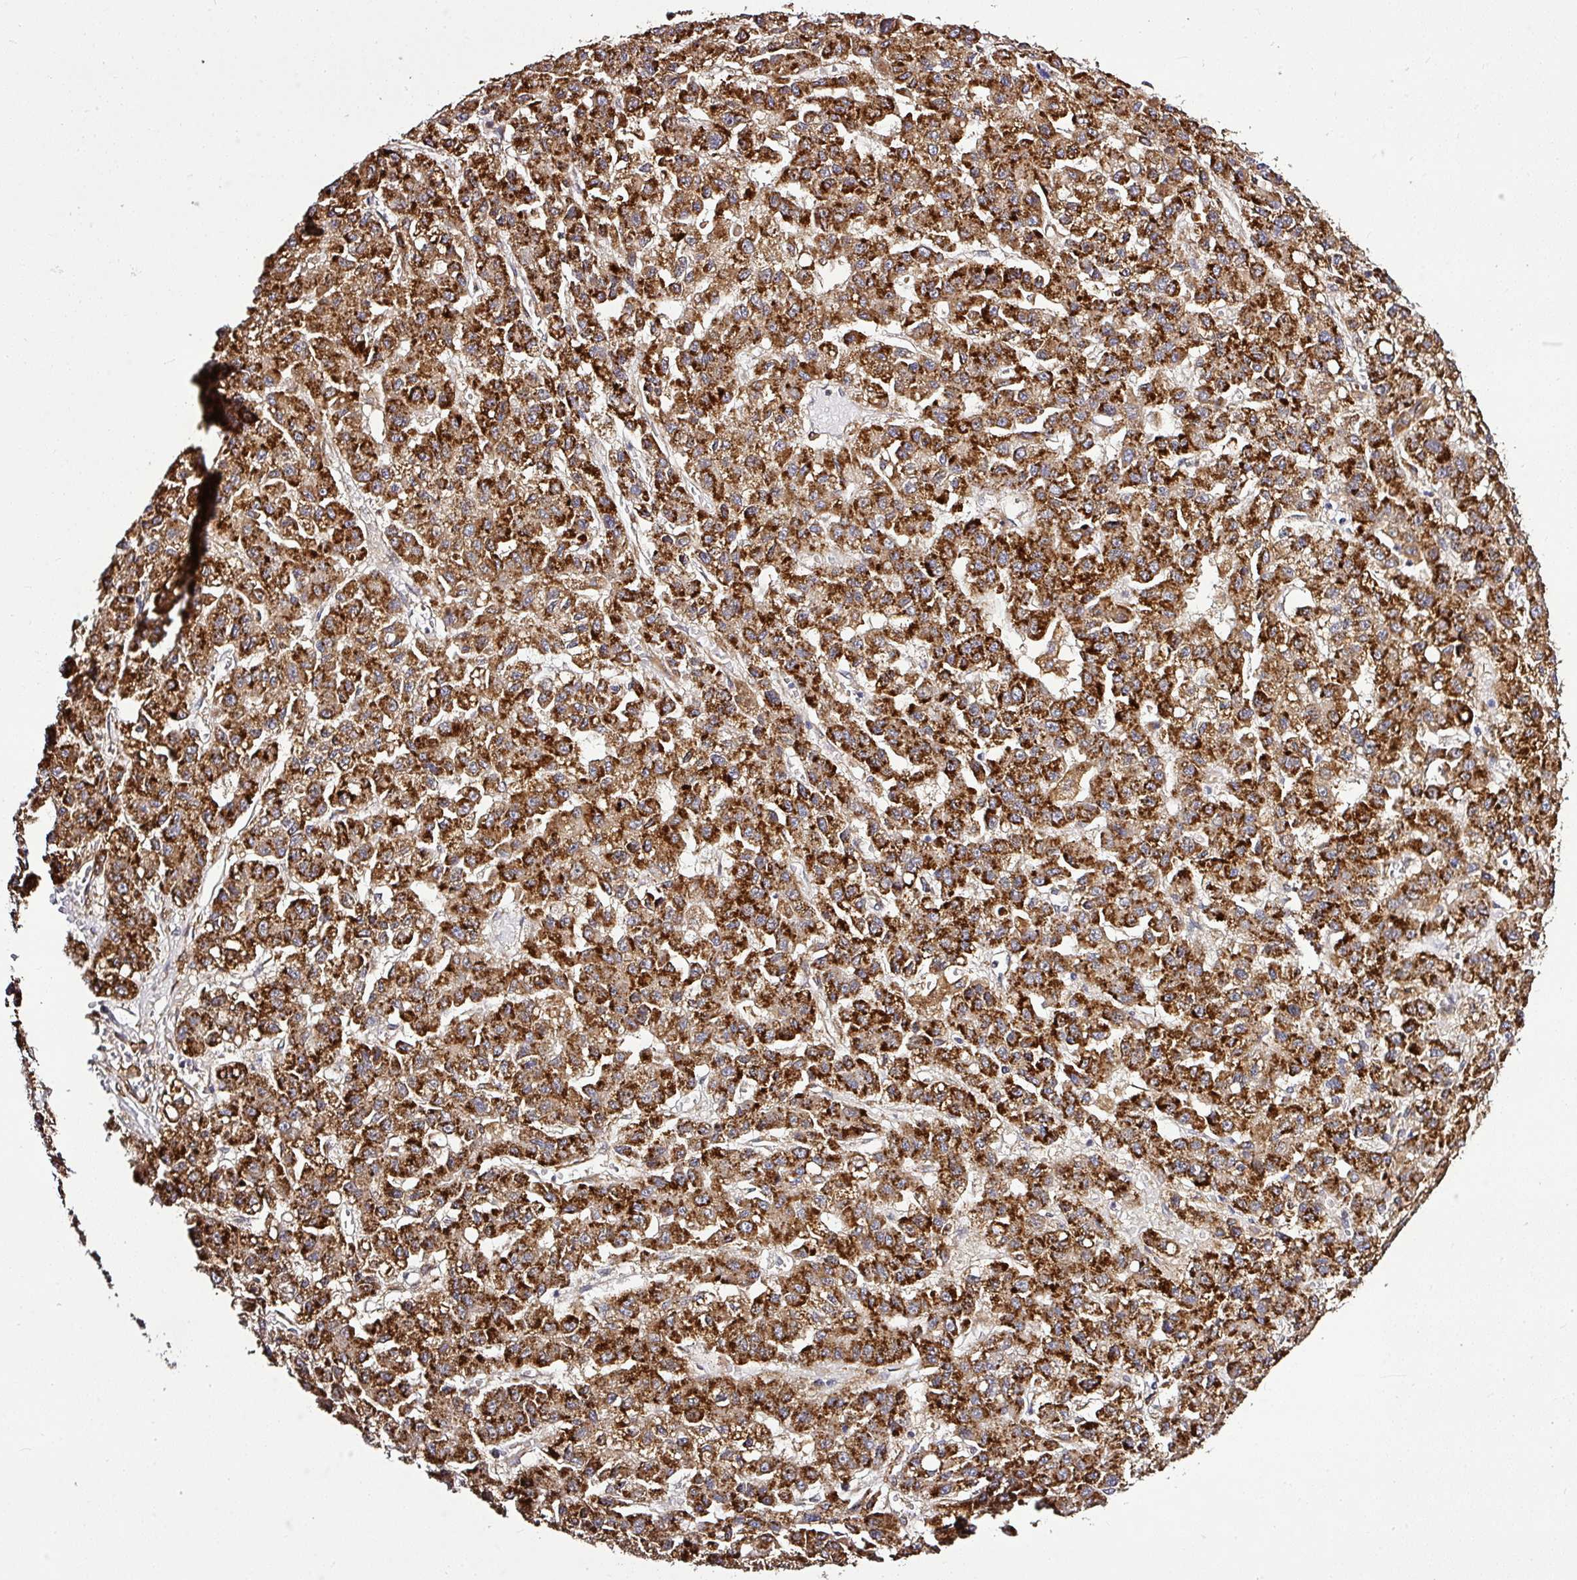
{"staining": {"intensity": "strong", "quantity": ">75%", "location": "cytoplasmic/membranous"}, "tissue": "liver cancer", "cell_type": "Tumor cells", "image_type": "cancer", "snomed": [{"axis": "morphology", "description": "Carcinoma, Hepatocellular, NOS"}, {"axis": "topography", "description": "Liver"}], "caption": "The histopathology image displays a brown stain indicating the presence of a protein in the cytoplasmic/membranous of tumor cells in liver cancer.", "gene": "FAM153A", "patient": {"sex": "male", "age": 70}}